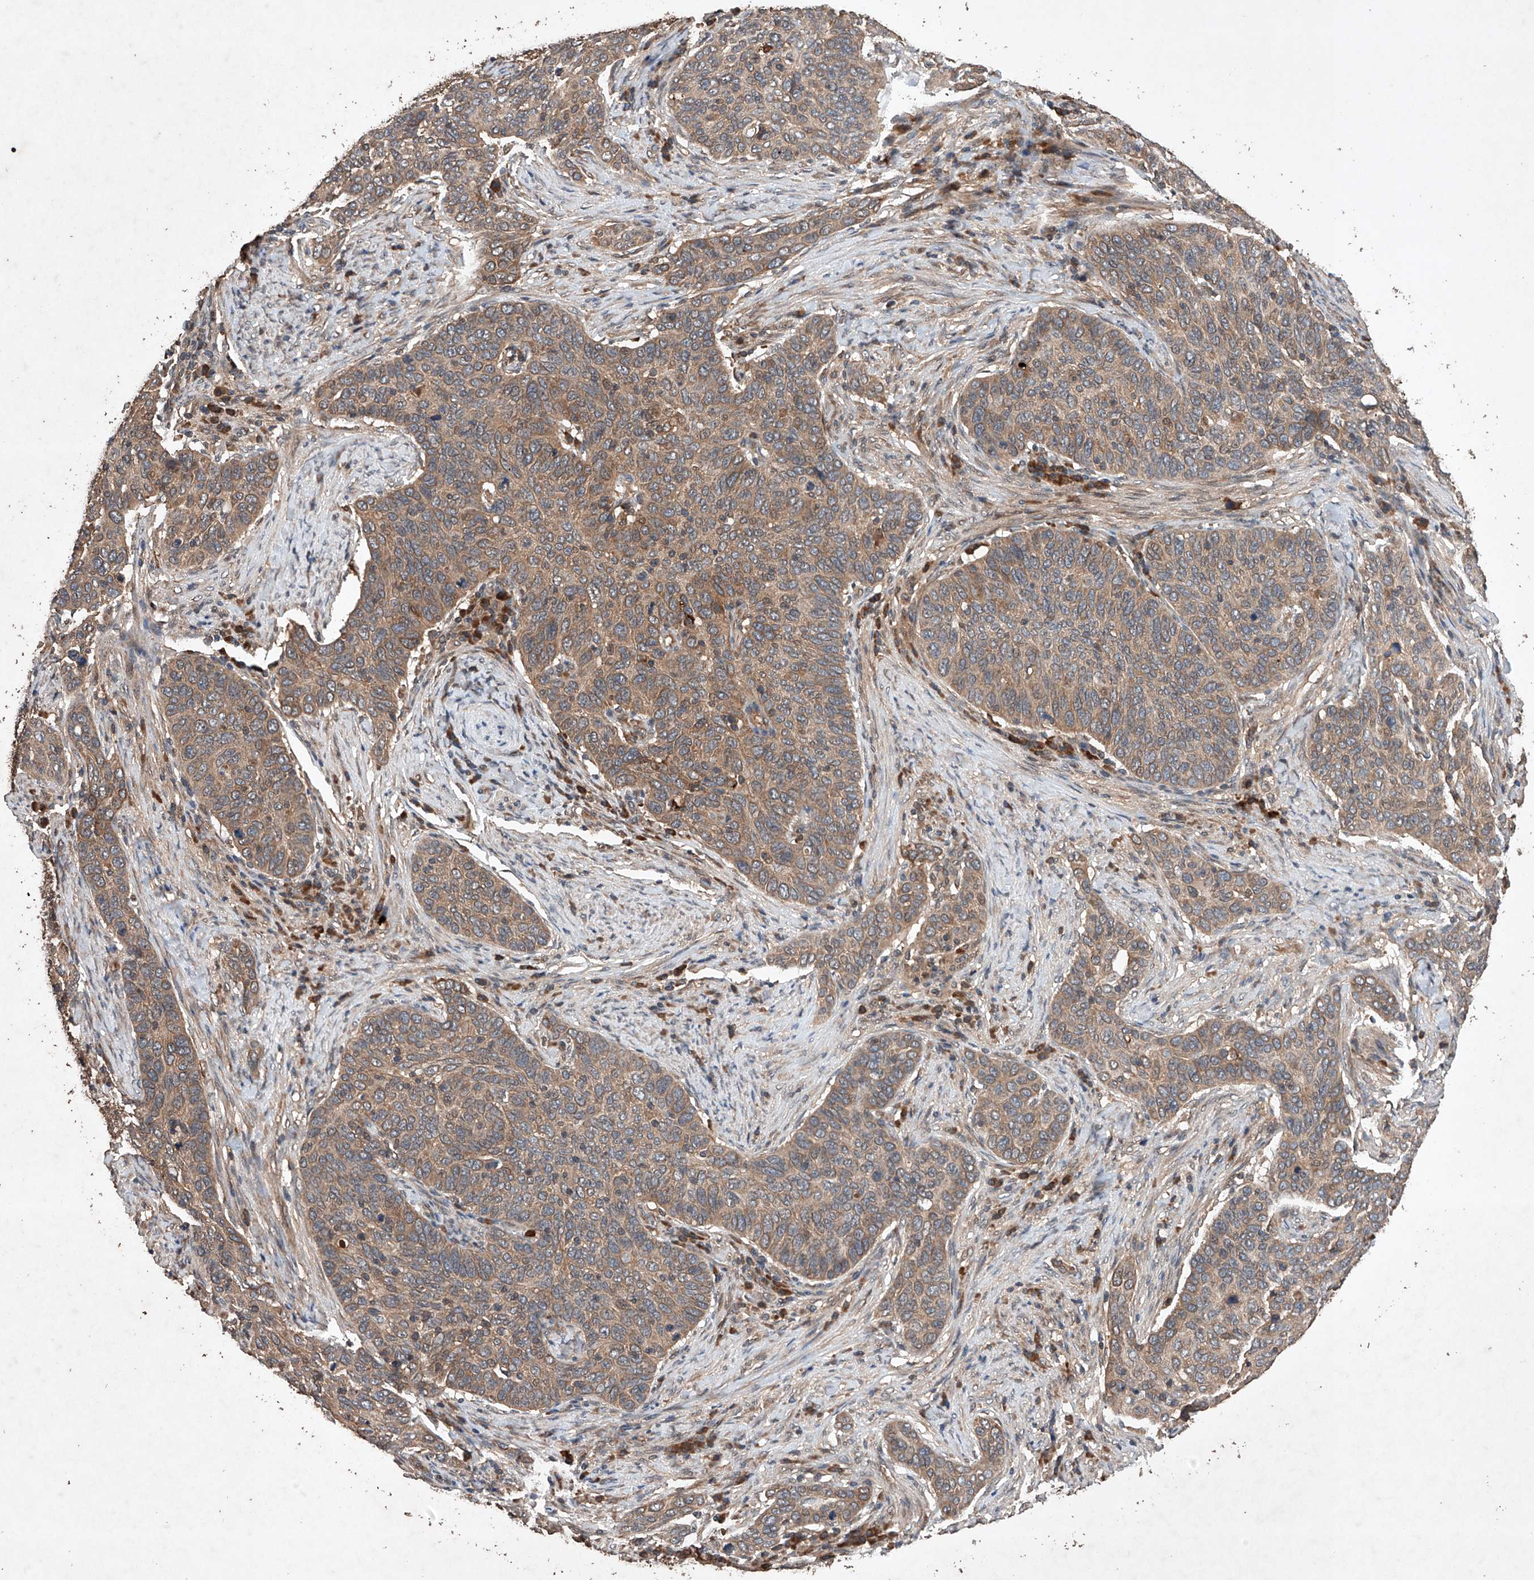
{"staining": {"intensity": "moderate", "quantity": ">75%", "location": "cytoplasmic/membranous"}, "tissue": "cervical cancer", "cell_type": "Tumor cells", "image_type": "cancer", "snomed": [{"axis": "morphology", "description": "Squamous cell carcinoma, NOS"}, {"axis": "topography", "description": "Cervix"}], "caption": "The photomicrograph exhibits immunohistochemical staining of cervical cancer. There is moderate cytoplasmic/membranous positivity is present in about >75% of tumor cells. Using DAB (brown) and hematoxylin (blue) stains, captured at high magnification using brightfield microscopy.", "gene": "LURAP1", "patient": {"sex": "female", "age": 60}}